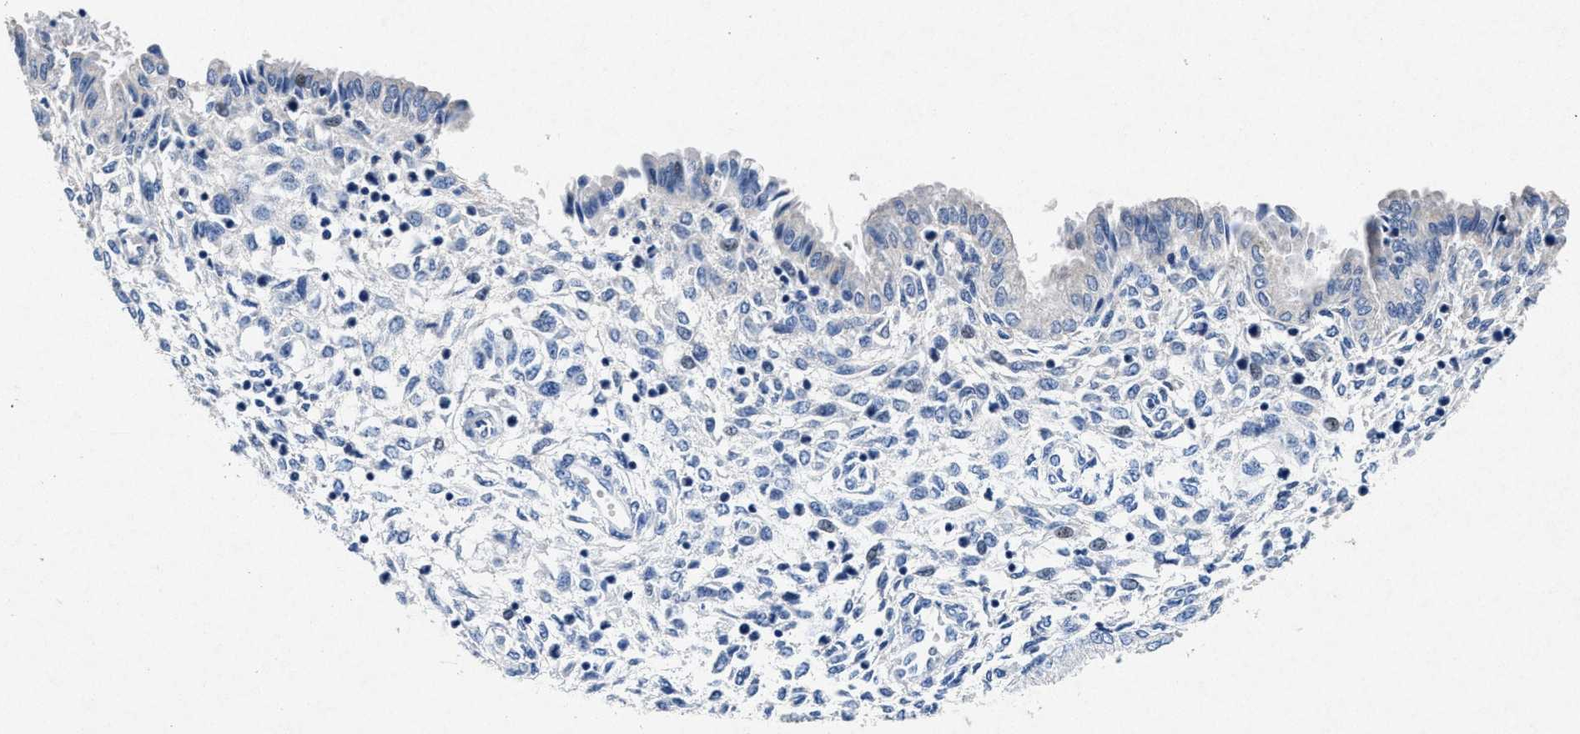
{"staining": {"intensity": "negative", "quantity": "none", "location": "none"}, "tissue": "endometrium", "cell_type": "Cells in endometrial stroma", "image_type": "normal", "snomed": [{"axis": "morphology", "description": "Normal tissue, NOS"}, {"axis": "topography", "description": "Endometrium"}], "caption": "Cells in endometrial stroma show no significant staining in normal endometrium. The staining is performed using DAB (3,3'-diaminobenzidine) brown chromogen with nuclei counter-stained in using hematoxylin.", "gene": "MAP6", "patient": {"sex": "female", "age": 33}}